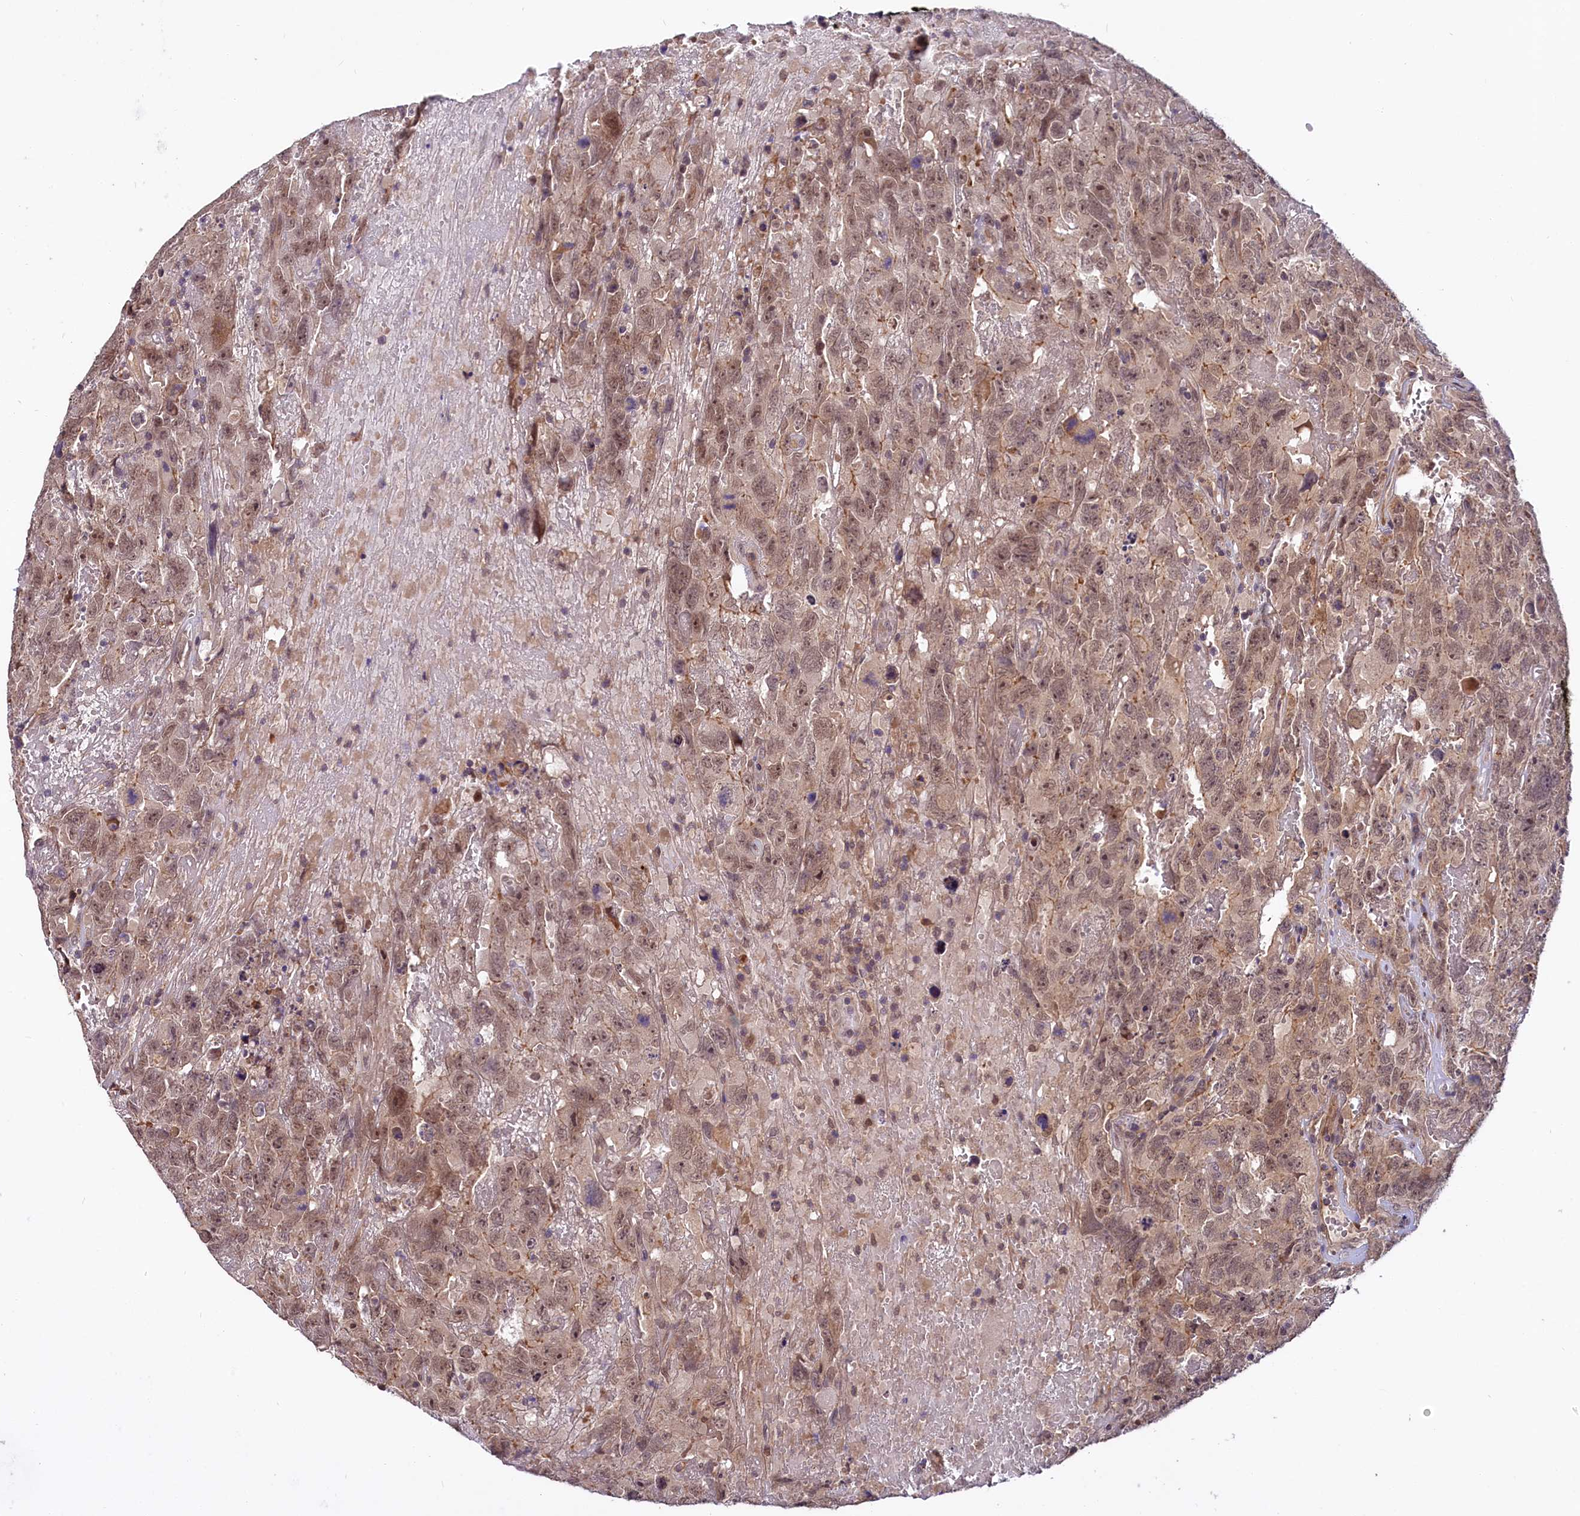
{"staining": {"intensity": "weak", "quantity": ">75%", "location": "nuclear"}, "tissue": "testis cancer", "cell_type": "Tumor cells", "image_type": "cancer", "snomed": [{"axis": "morphology", "description": "Carcinoma, Embryonal, NOS"}, {"axis": "topography", "description": "Testis"}], "caption": "Approximately >75% of tumor cells in testis embryonal carcinoma exhibit weak nuclear protein staining as visualized by brown immunohistochemical staining.", "gene": "UBE3A", "patient": {"sex": "male", "age": 45}}